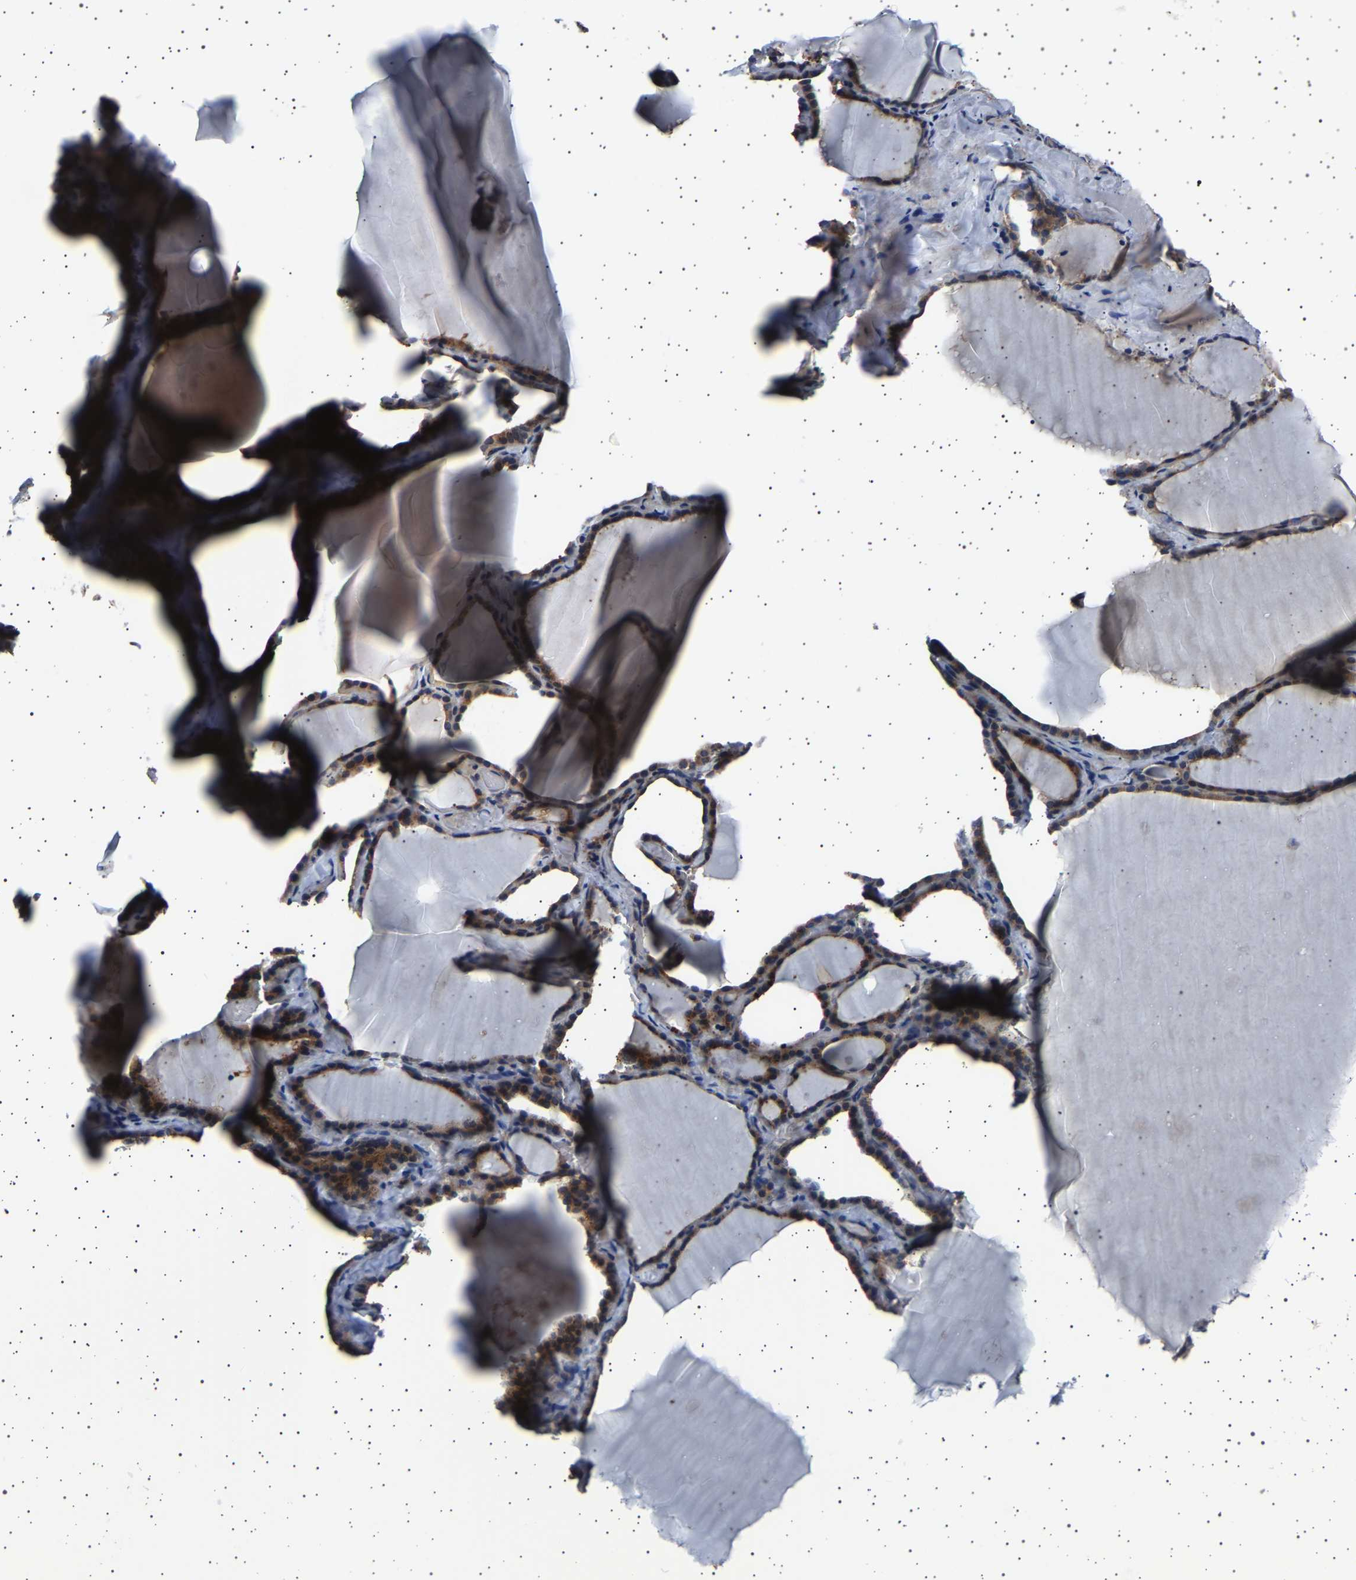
{"staining": {"intensity": "weak", "quantity": ">75%", "location": "cytoplasmic/membranous"}, "tissue": "thyroid gland", "cell_type": "Glandular cells", "image_type": "normal", "snomed": [{"axis": "morphology", "description": "Normal tissue, NOS"}, {"axis": "topography", "description": "Thyroid gland"}], "caption": "Thyroid gland stained with a protein marker demonstrates weak staining in glandular cells.", "gene": "NCKAP1", "patient": {"sex": "female", "age": 28}}